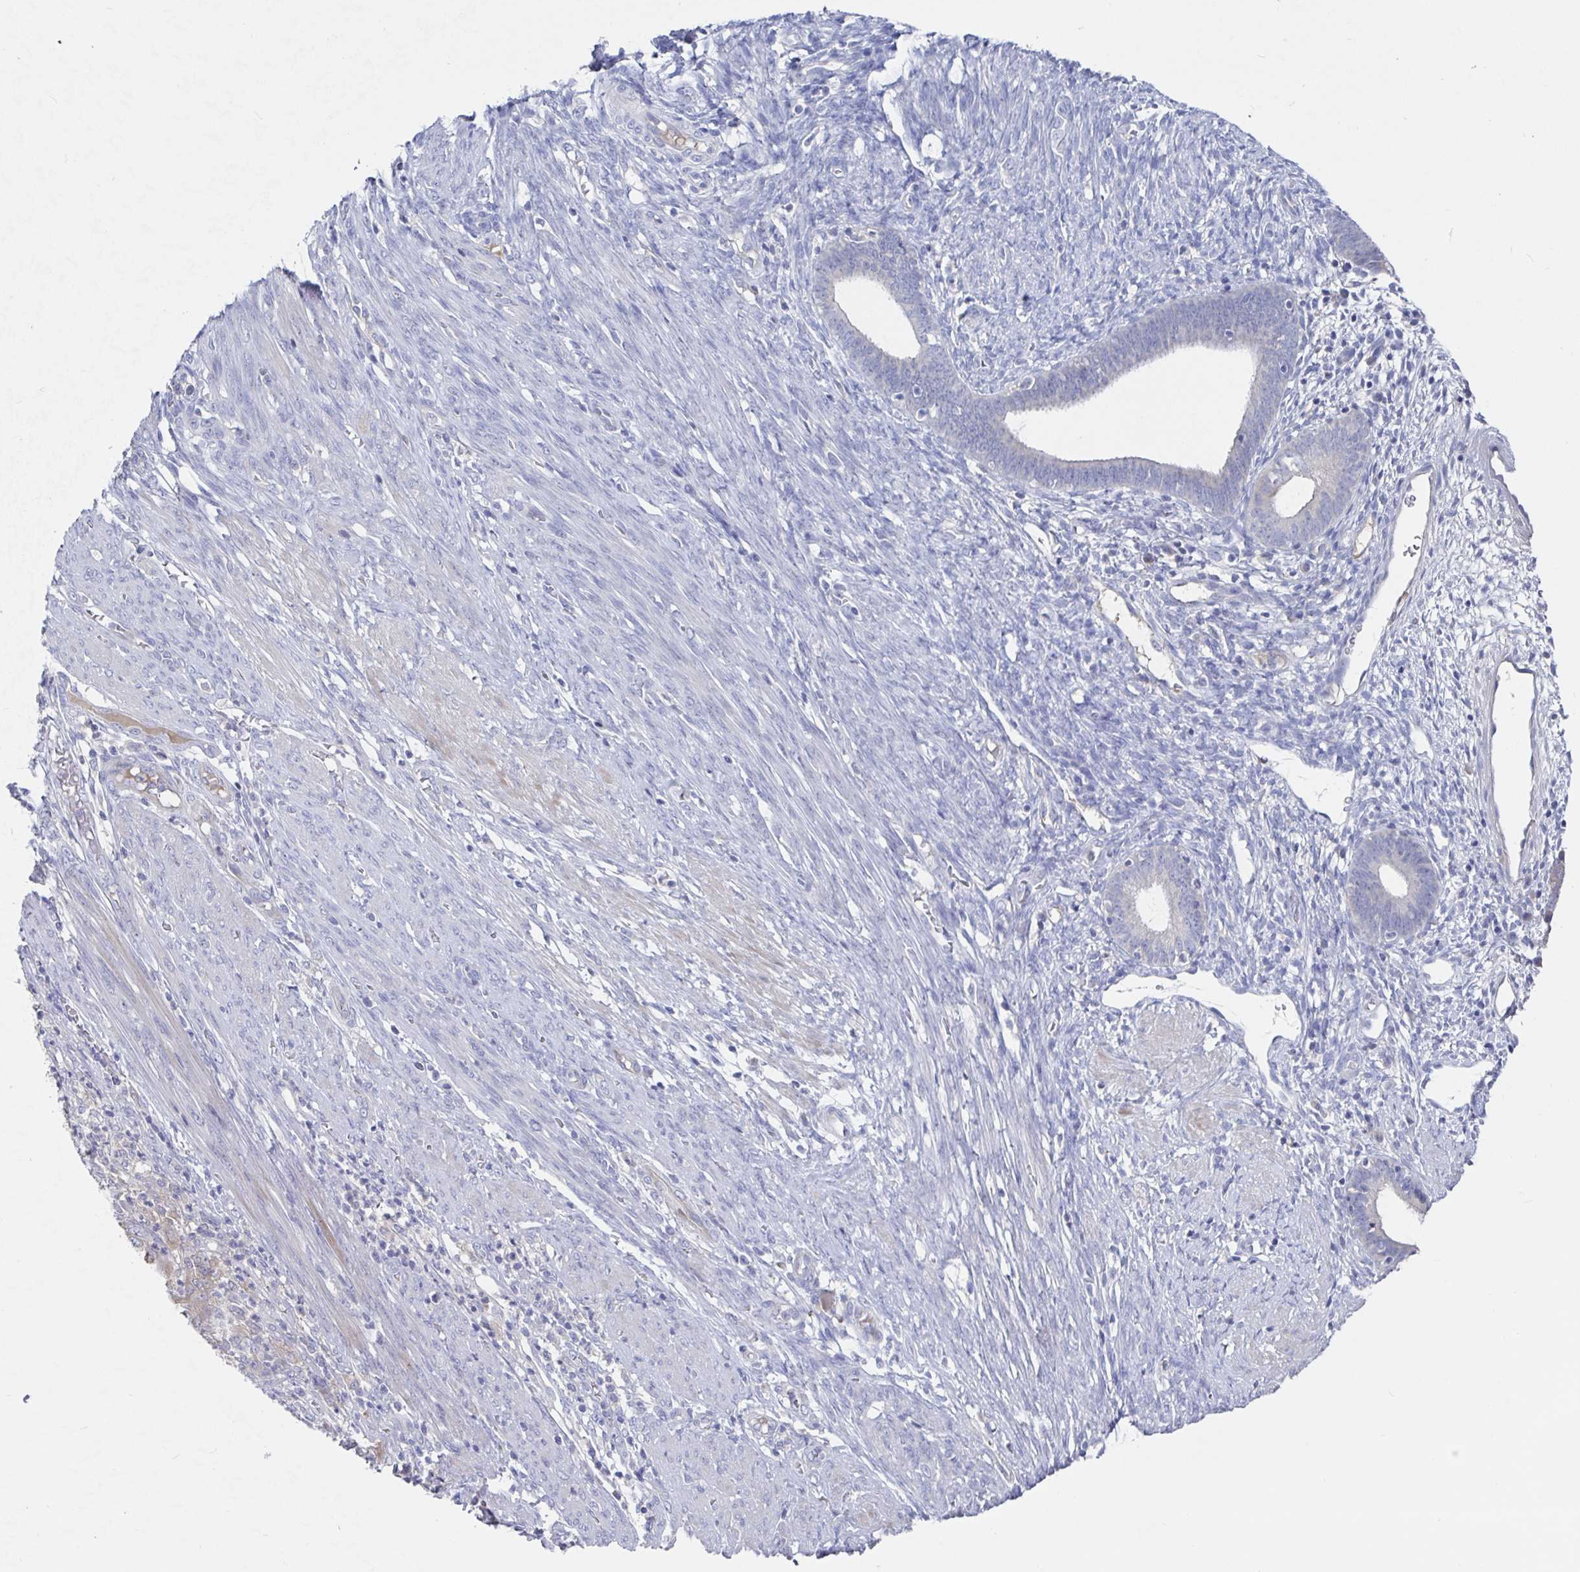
{"staining": {"intensity": "negative", "quantity": "none", "location": "none"}, "tissue": "endometrial cancer", "cell_type": "Tumor cells", "image_type": "cancer", "snomed": [{"axis": "morphology", "description": "Adenocarcinoma, NOS"}, {"axis": "topography", "description": "Endometrium"}], "caption": "Tumor cells show no significant protein staining in adenocarcinoma (endometrial).", "gene": "GPR148", "patient": {"sex": "female", "age": 51}}